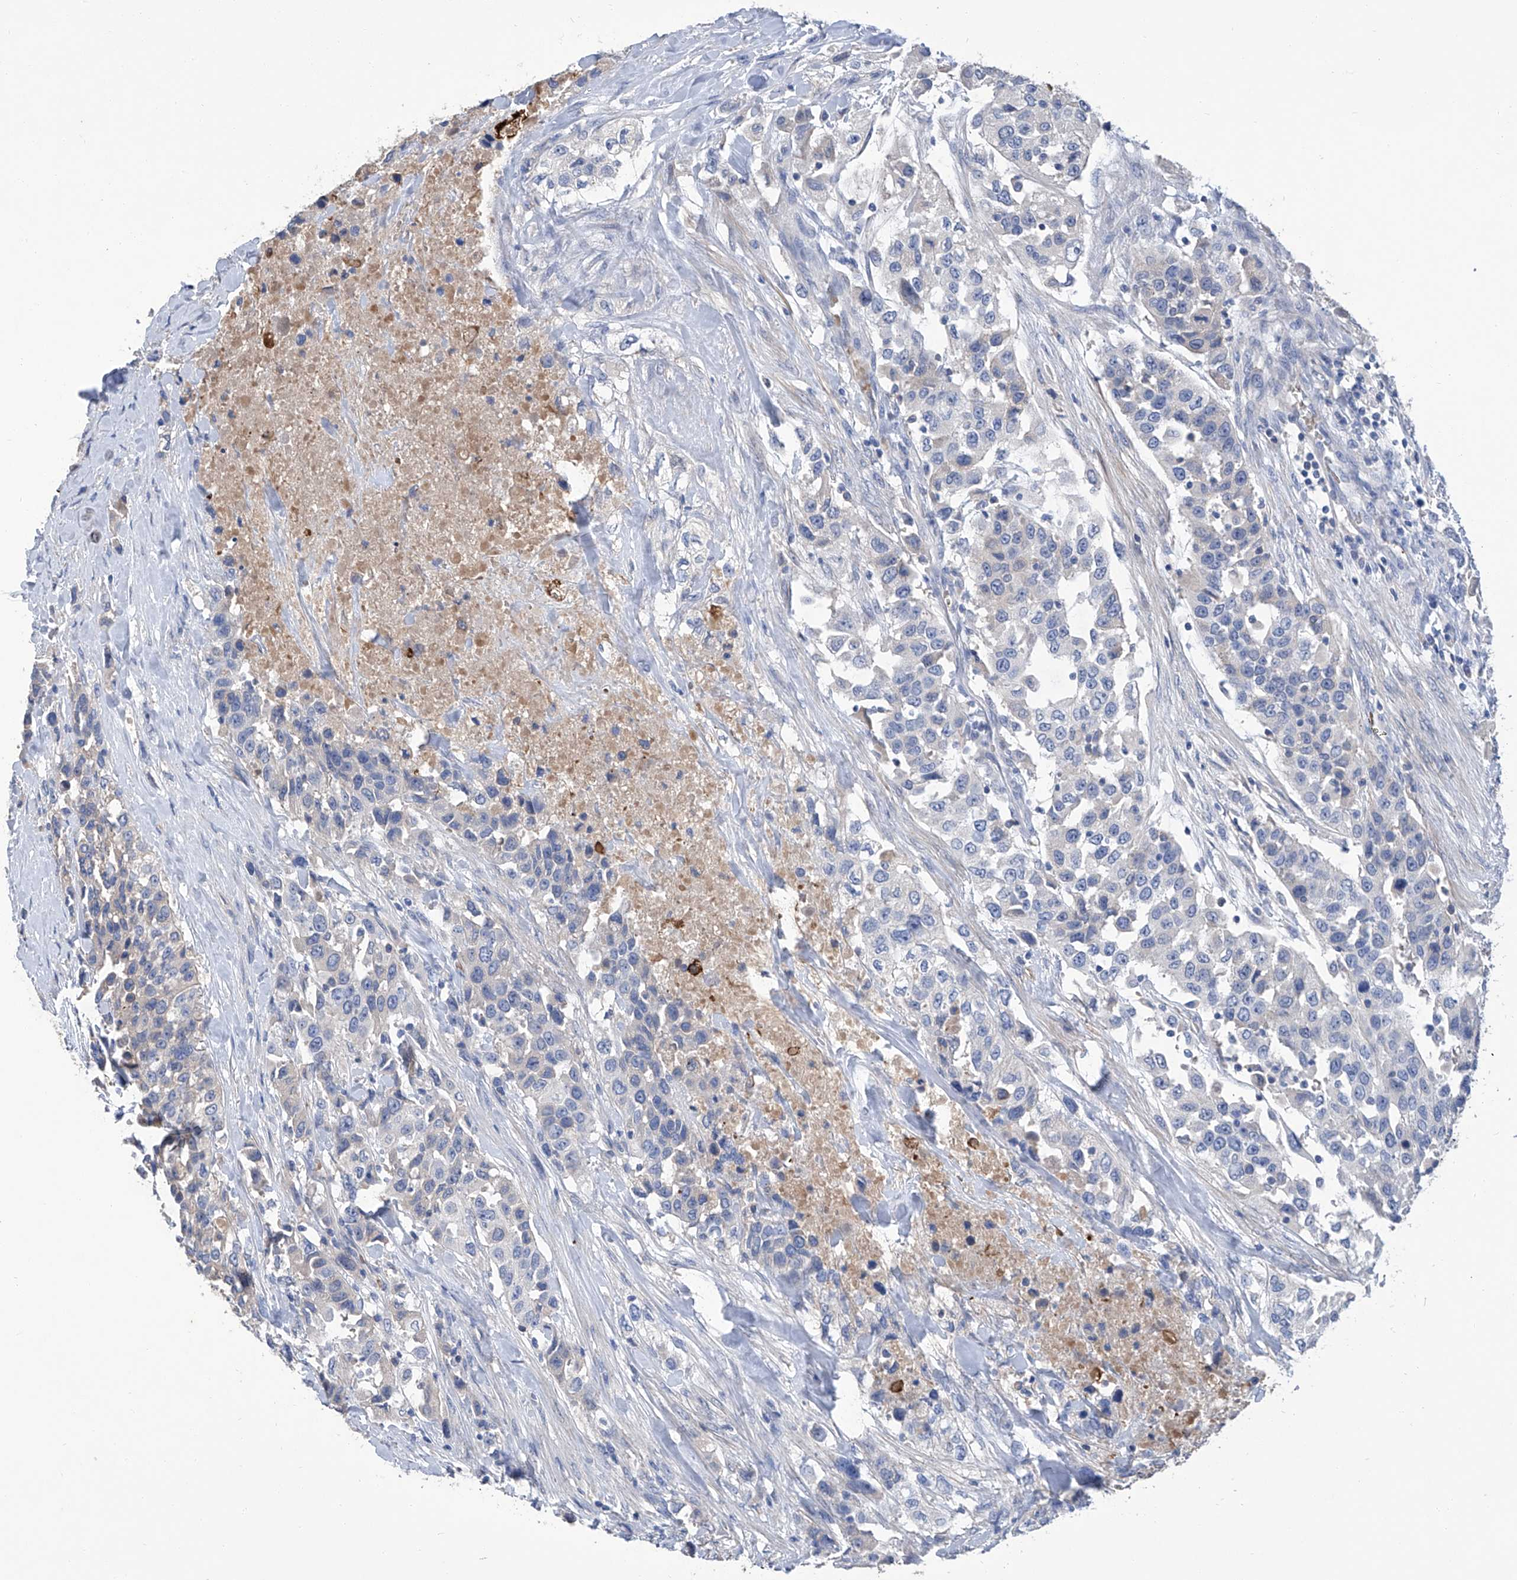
{"staining": {"intensity": "negative", "quantity": "none", "location": "none"}, "tissue": "urothelial cancer", "cell_type": "Tumor cells", "image_type": "cancer", "snomed": [{"axis": "morphology", "description": "Urothelial carcinoma, High grade"}, {"axis": "topography", "description": "Urinary bladder"}], "caption": "IHC photomicrograph of neoplastic tissue: human high-grade urothelial carcinoma stained with DAB (3,3'-diaminobenzidine) reveals no significant protein expression in tumor cells.", "gene": "GPT", "patient": {"sex": "female", "age": 80}}